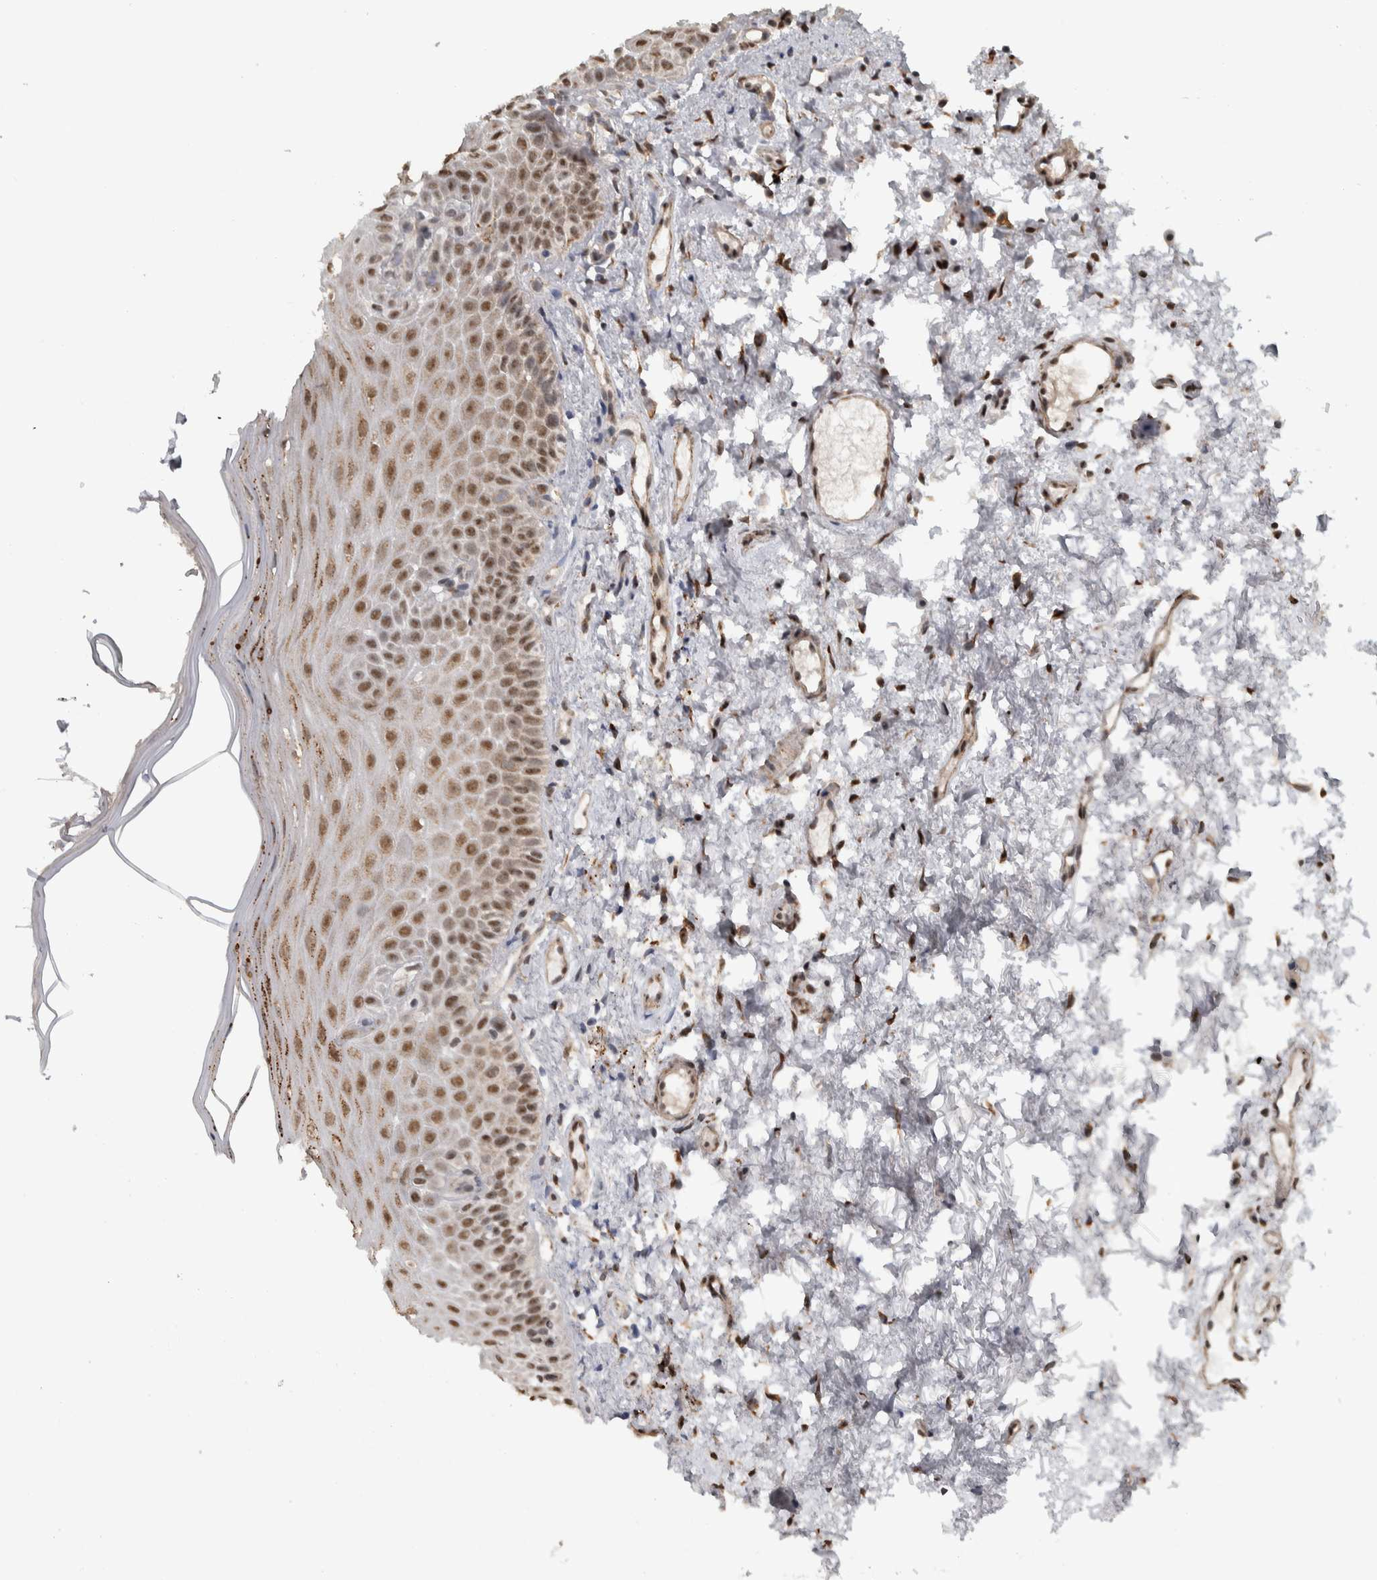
{"staining": {"intensity": "moderate", "quantity": ">75%", "location": "nuclear"}, "tissue": "oral mucosa", "cell_type": "Squamous epithelial cells", "image_type": "normal", "snomed": [{"axis": "morphology", "description": "Normal tissue, NOS"}, {"axis": "topography", "description": "Oral tissue"}], "caption": "Human oral mucosa stained with a brown dye exhibits moderate nuclear positive expression in about >75% of squamous epithelial cells.", "gene": "DDX42", "patient": {"sex": "male", "age": 66}}